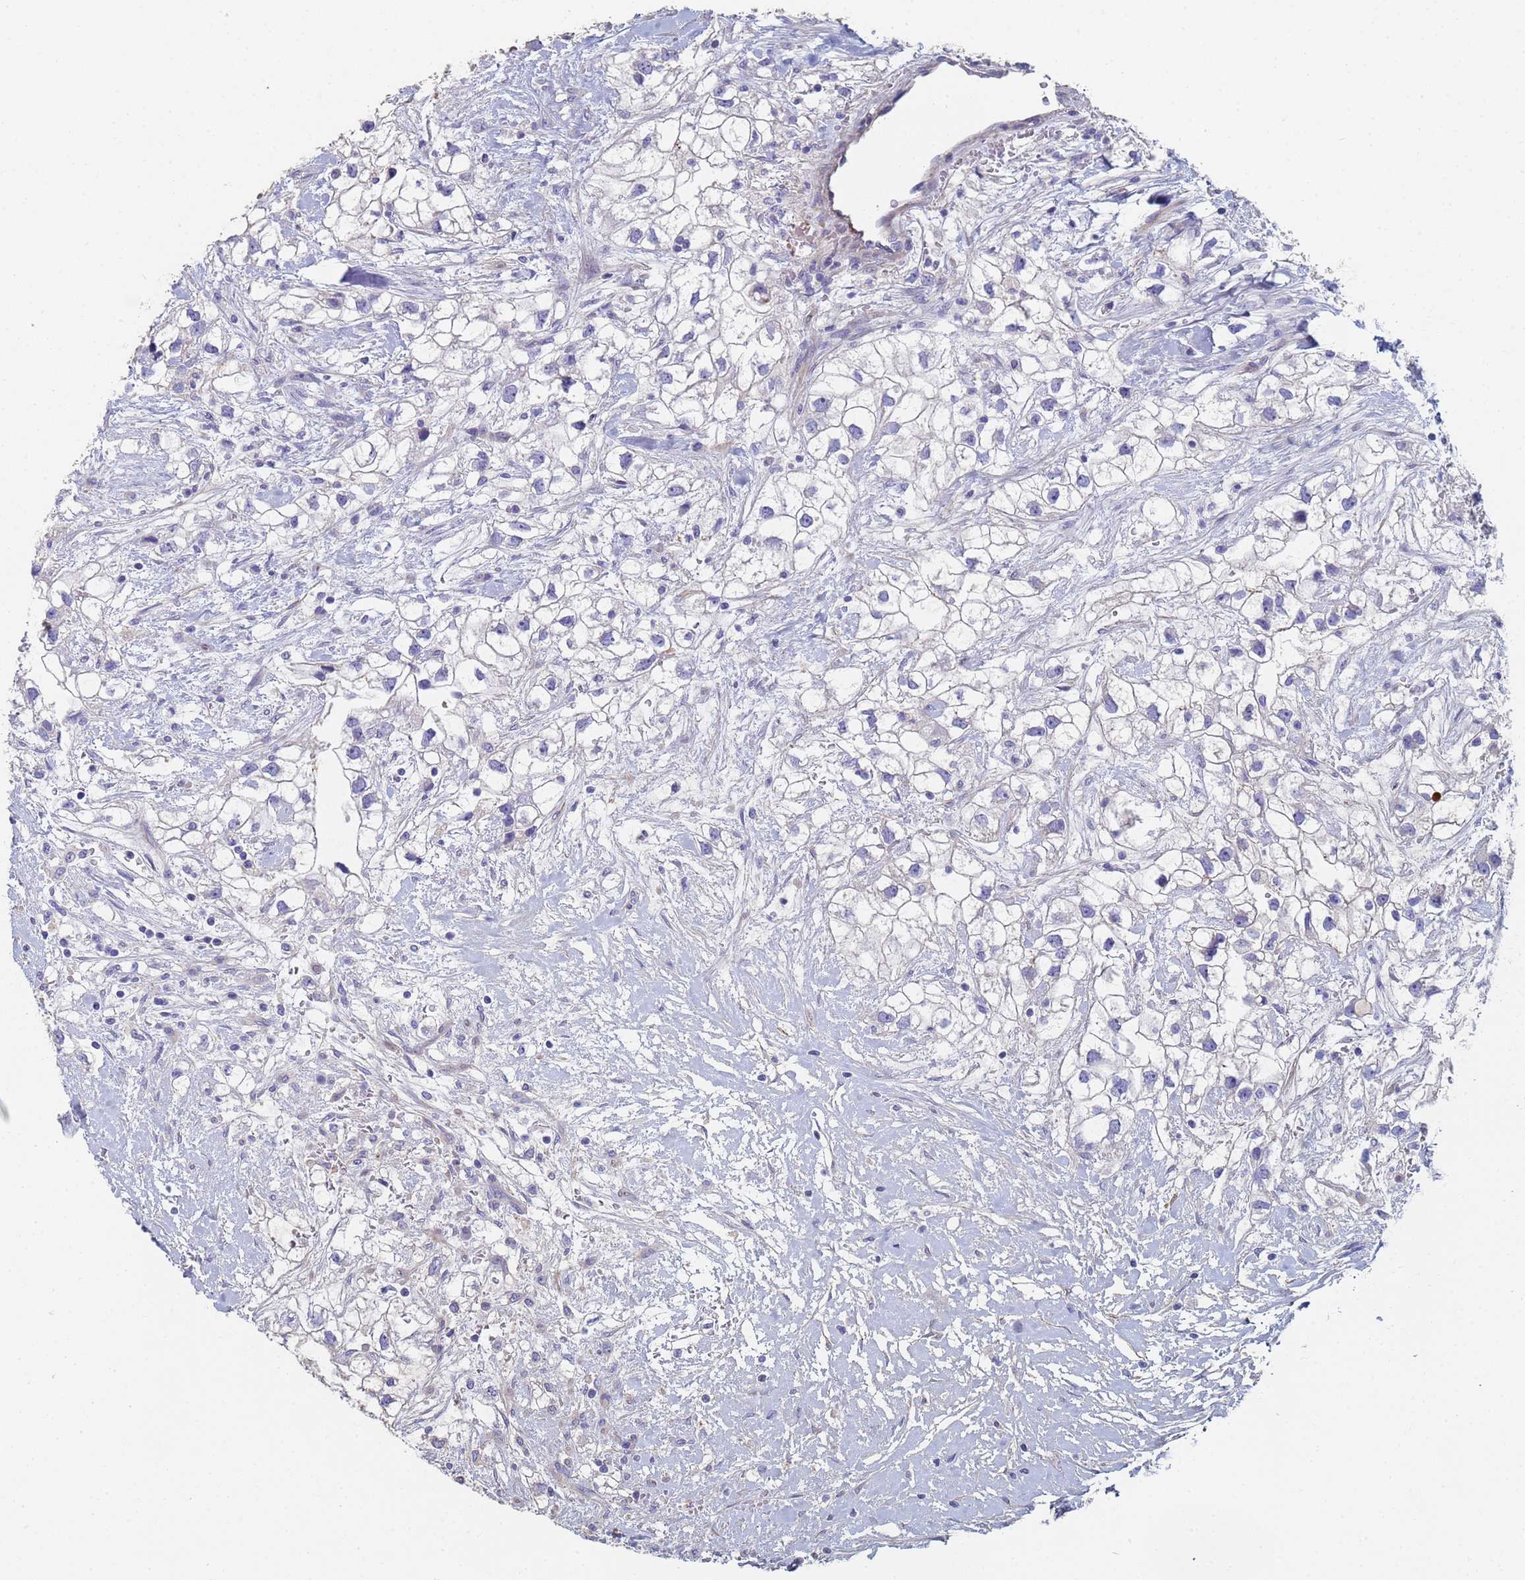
{"staining": {"intensity": "negative", "quantity": "none", "location": "none"}, "tissue": "renal cancer", "cell_type": "Tumor cells", "image_type": "cancer", "snomed": [{"axis": "morphology", "description": "Adenocarcinoma, NOS"}, {"axis": "topography", "description": "Kidney"}], "caption": "Tumor cells are negative for brown protein staining in renal adenocarcinoma.", "gene": "ABCA8", "patient": {"sex": "male", "age": 59}}